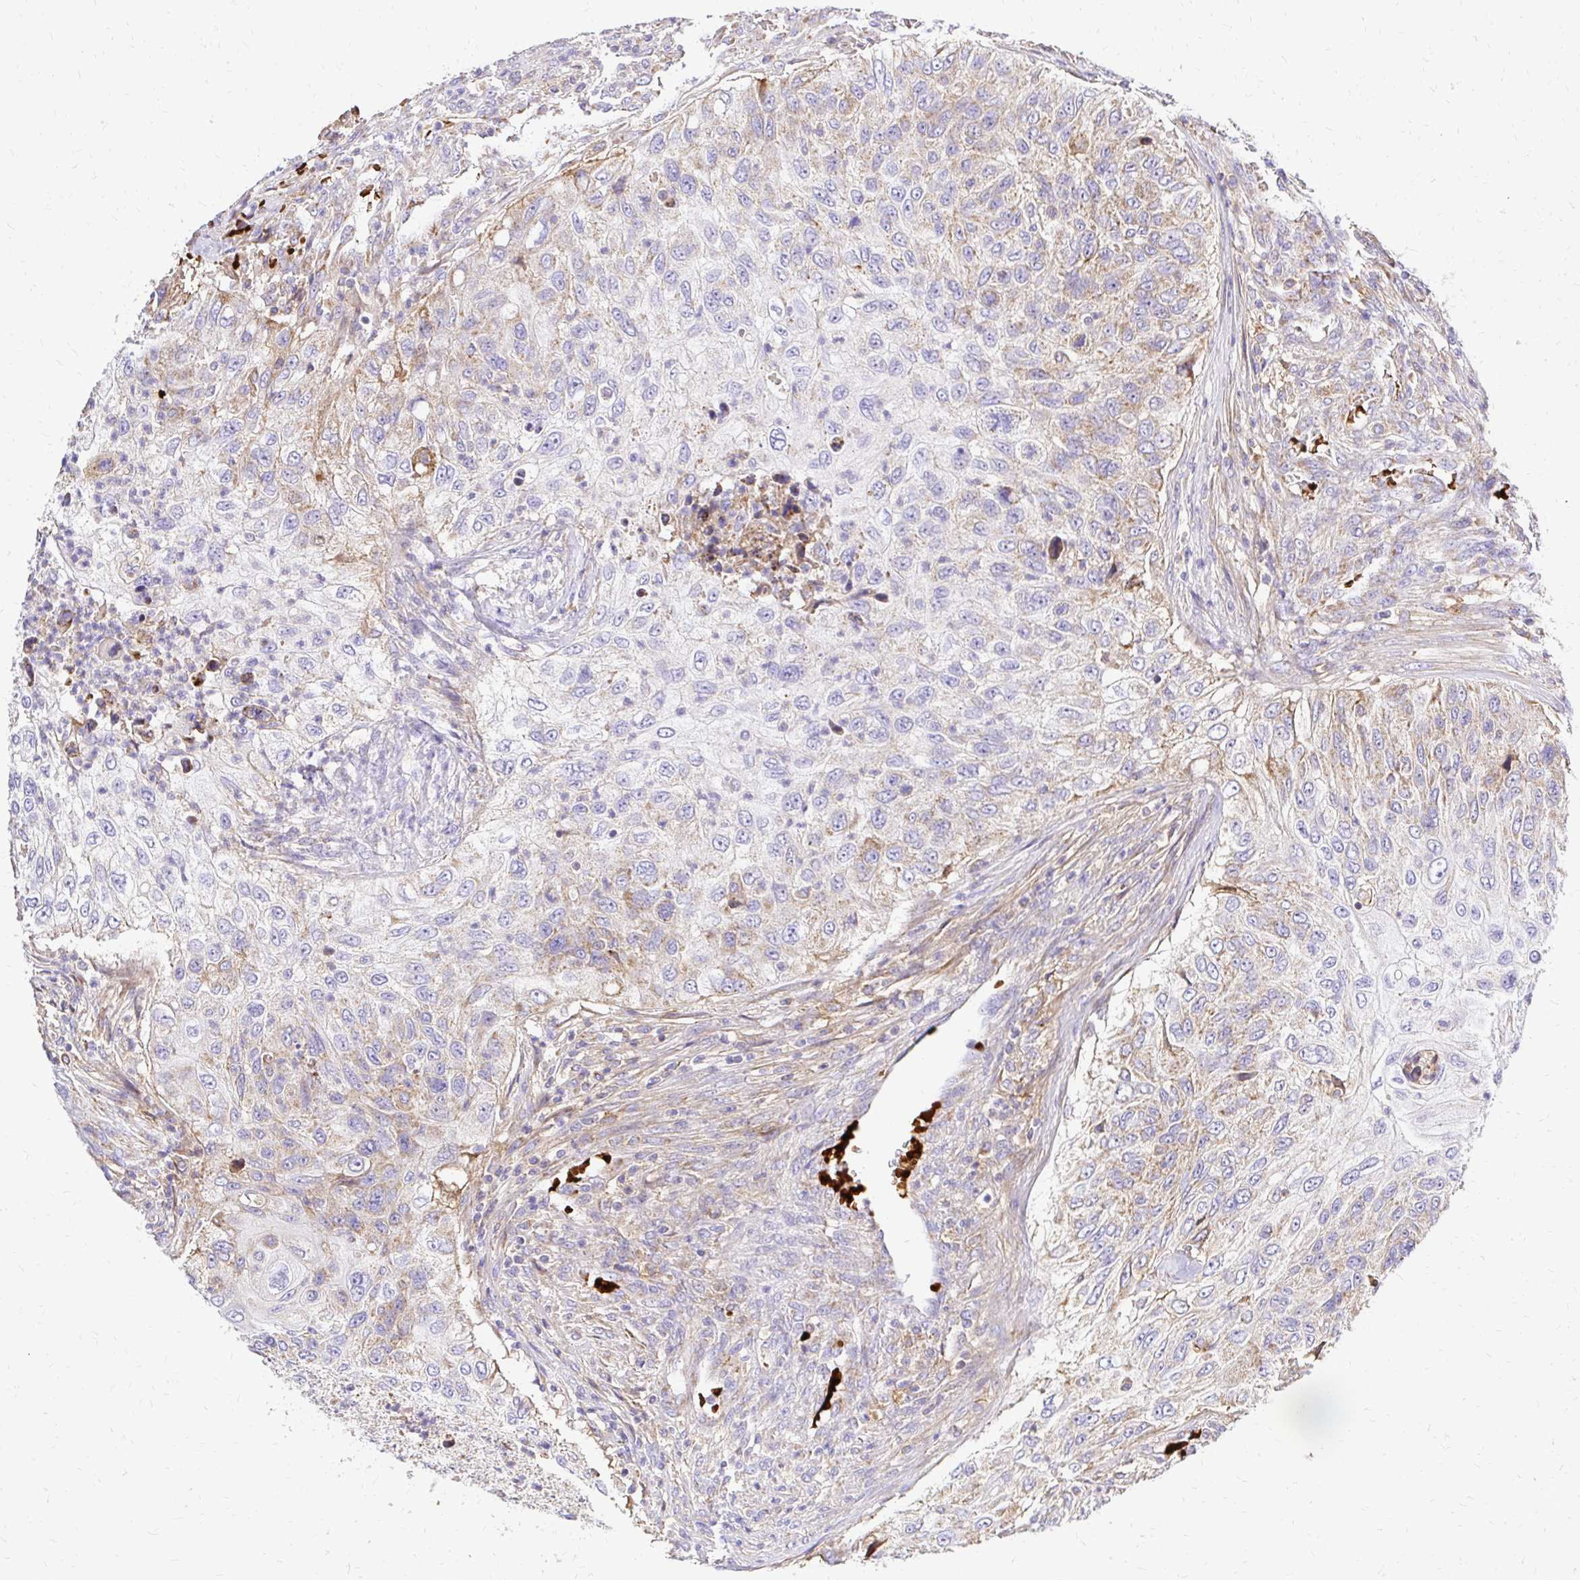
{"staining": {"intensity": "weak", "quantity": "25%-75%", "location": "cytoplasmic/membranous"}, "tissue": "urothelial cancer", "cell_type": "Tumor cells", "image_type": "cancer", "snomed": [{"axis": "morphology", "description": "Urothelial carcinoma, High grade"}, {"axis": "topography", "description": "Urinary bladder"}], "caption": "About 25%-75% of tumor cells in urothelial cancer reveal weak cytoplasmic/membranous protein expression as visualized by brown immunohistochemical staining.", "gene": "MRPL13", "patient": {"sex": "female", "age": 60}}